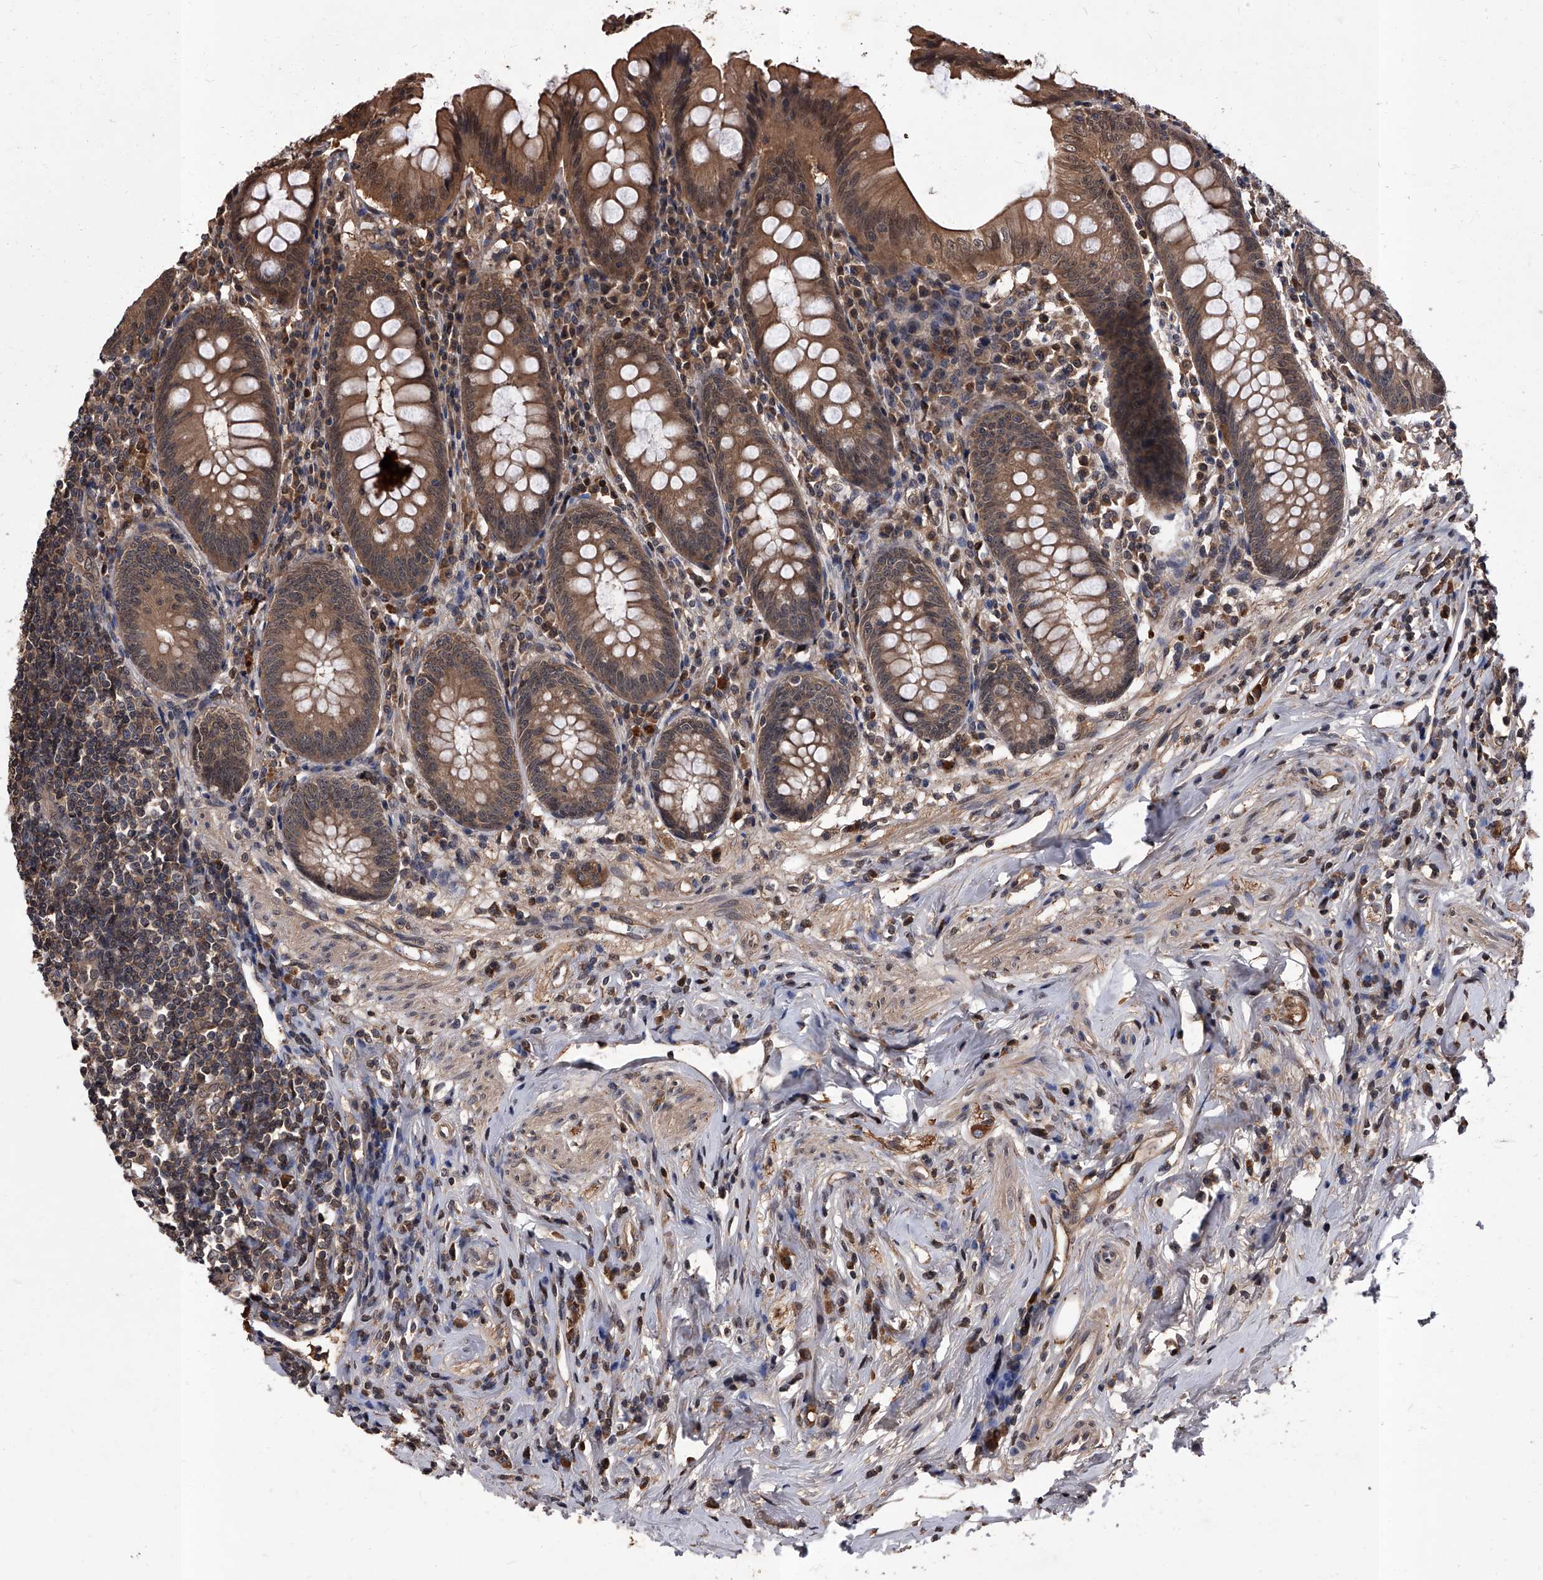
{"staining": {"intensity": "moderate", "quantity": ">75%", "location": "cytoplasmic/membranous,nuclear"}, "tissue": "appendix", "cell_type": "Glandular cells", "image_type": "normal", "snomed": [{"axis": "morphology", "description": "Normal tissue, NOS"}, {"axis": "topography", "description": "Appendix"}], "caption": "Protein positivity by immunohistochemistry (IHC) reveals moderate cytoplasmic/membranous,nuclear staining in about >75% of glandular cells in normal appendix.", "gene": "SLC18B1", "patient": {"sex": "female", "age": 54}}